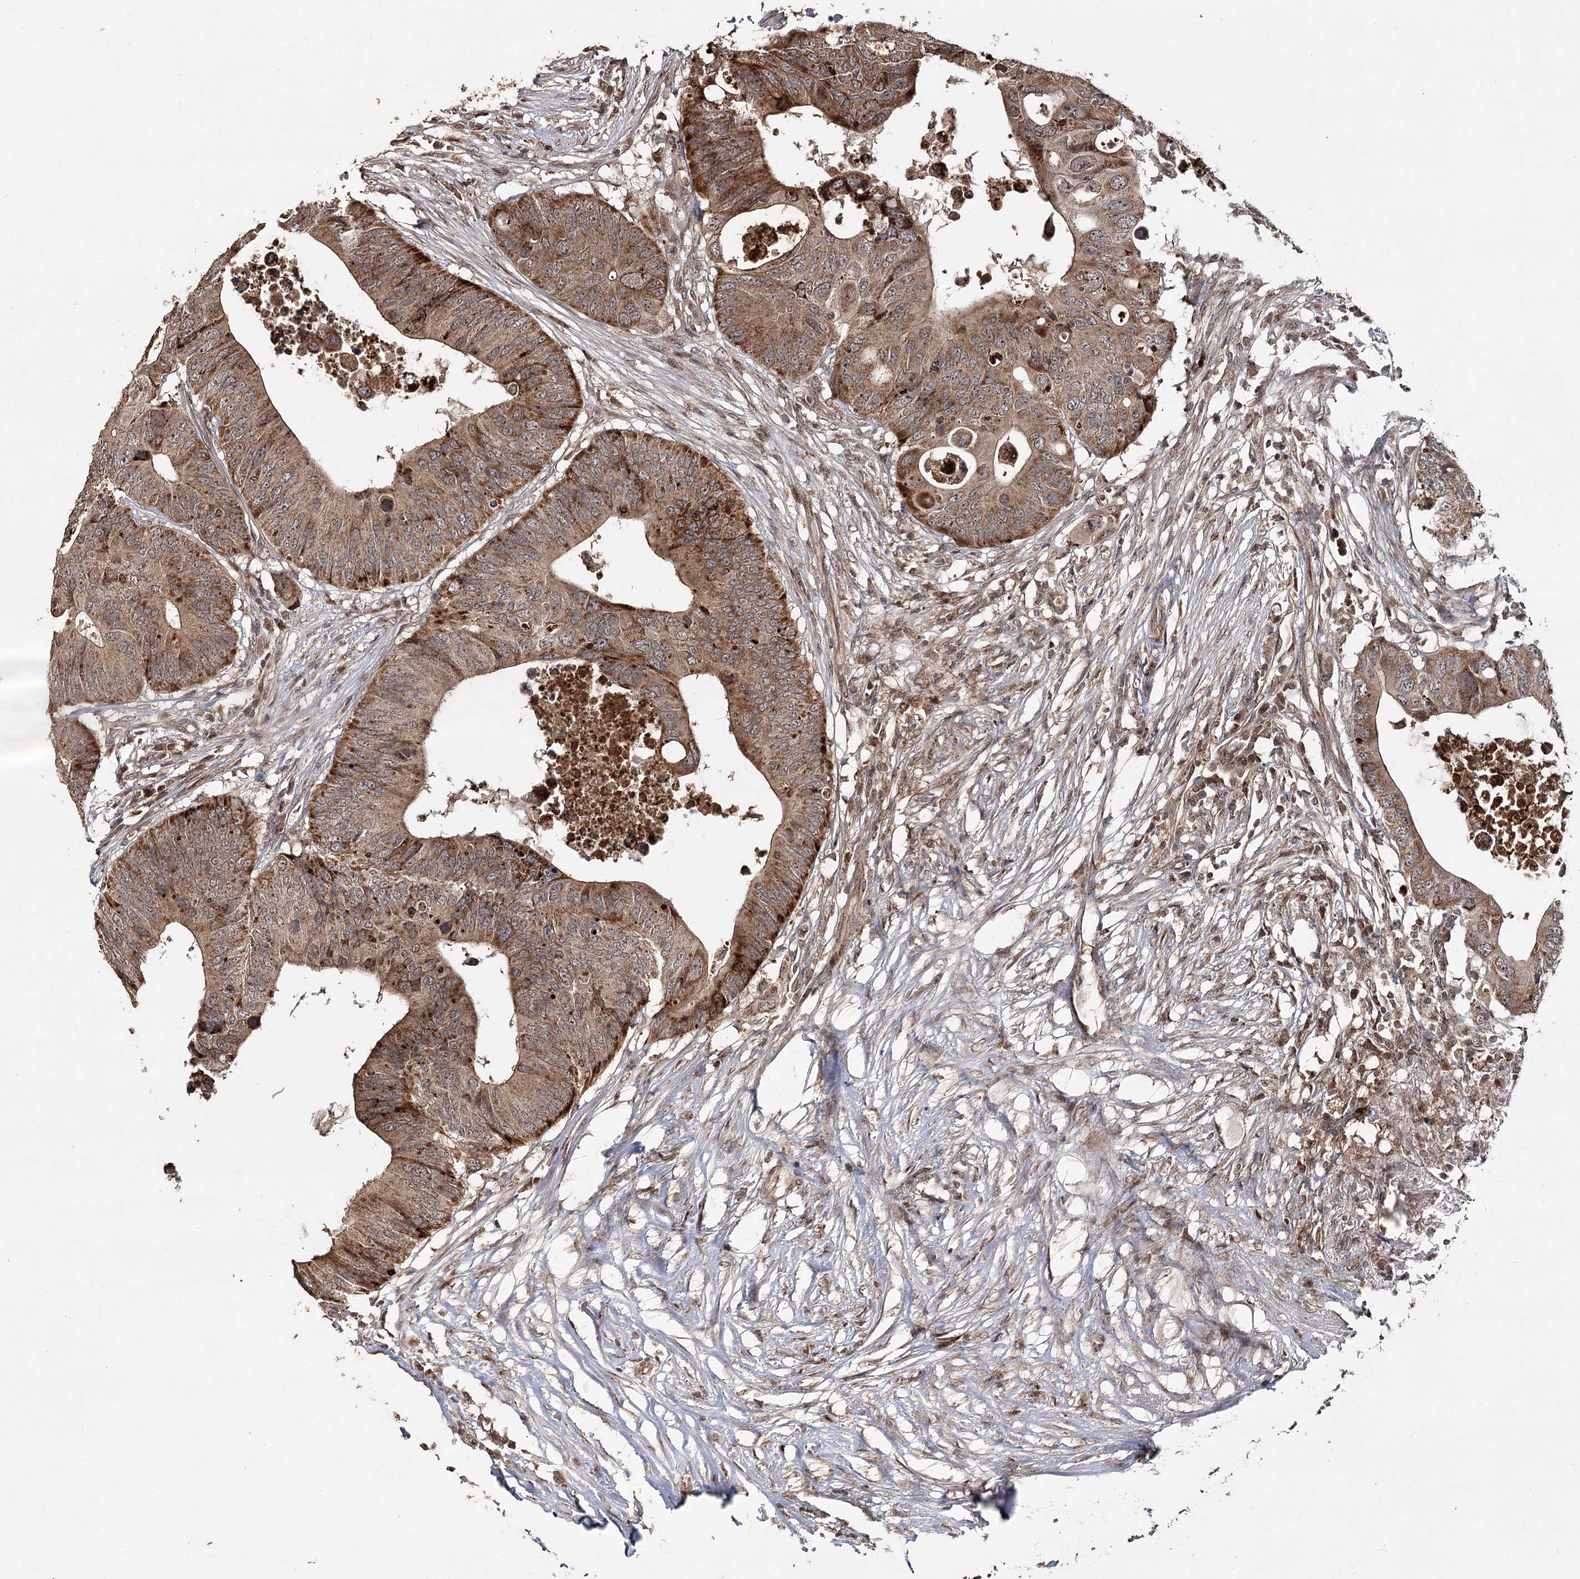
{"staining": {"intensity": "moderate", "quantity": ">75%", "location": "cytoplasmic/membranous"}, "tissue": "colorectal cancer", "cell_type": "Tumor cells", "image_type": "cancer", "snomed": [{"axis": "morphology", "description": "Adenocarcinoma, NOS"}, {"axis": "topography", "description": "Colon"}], "caption": "The immunohistochemical stain highlights moderate cytoplasmic/membranous staining in tumor cells of colorectal adenocarcinoma tissue. The protein is stained brown, and the nuclei are stained in blue (DAB (3,3'-diaminobenzidine) IHC with brightfield microscopy, high magnification).", "gene": "ZNRF3", "patient": {"sex": "male", "age": 71}}